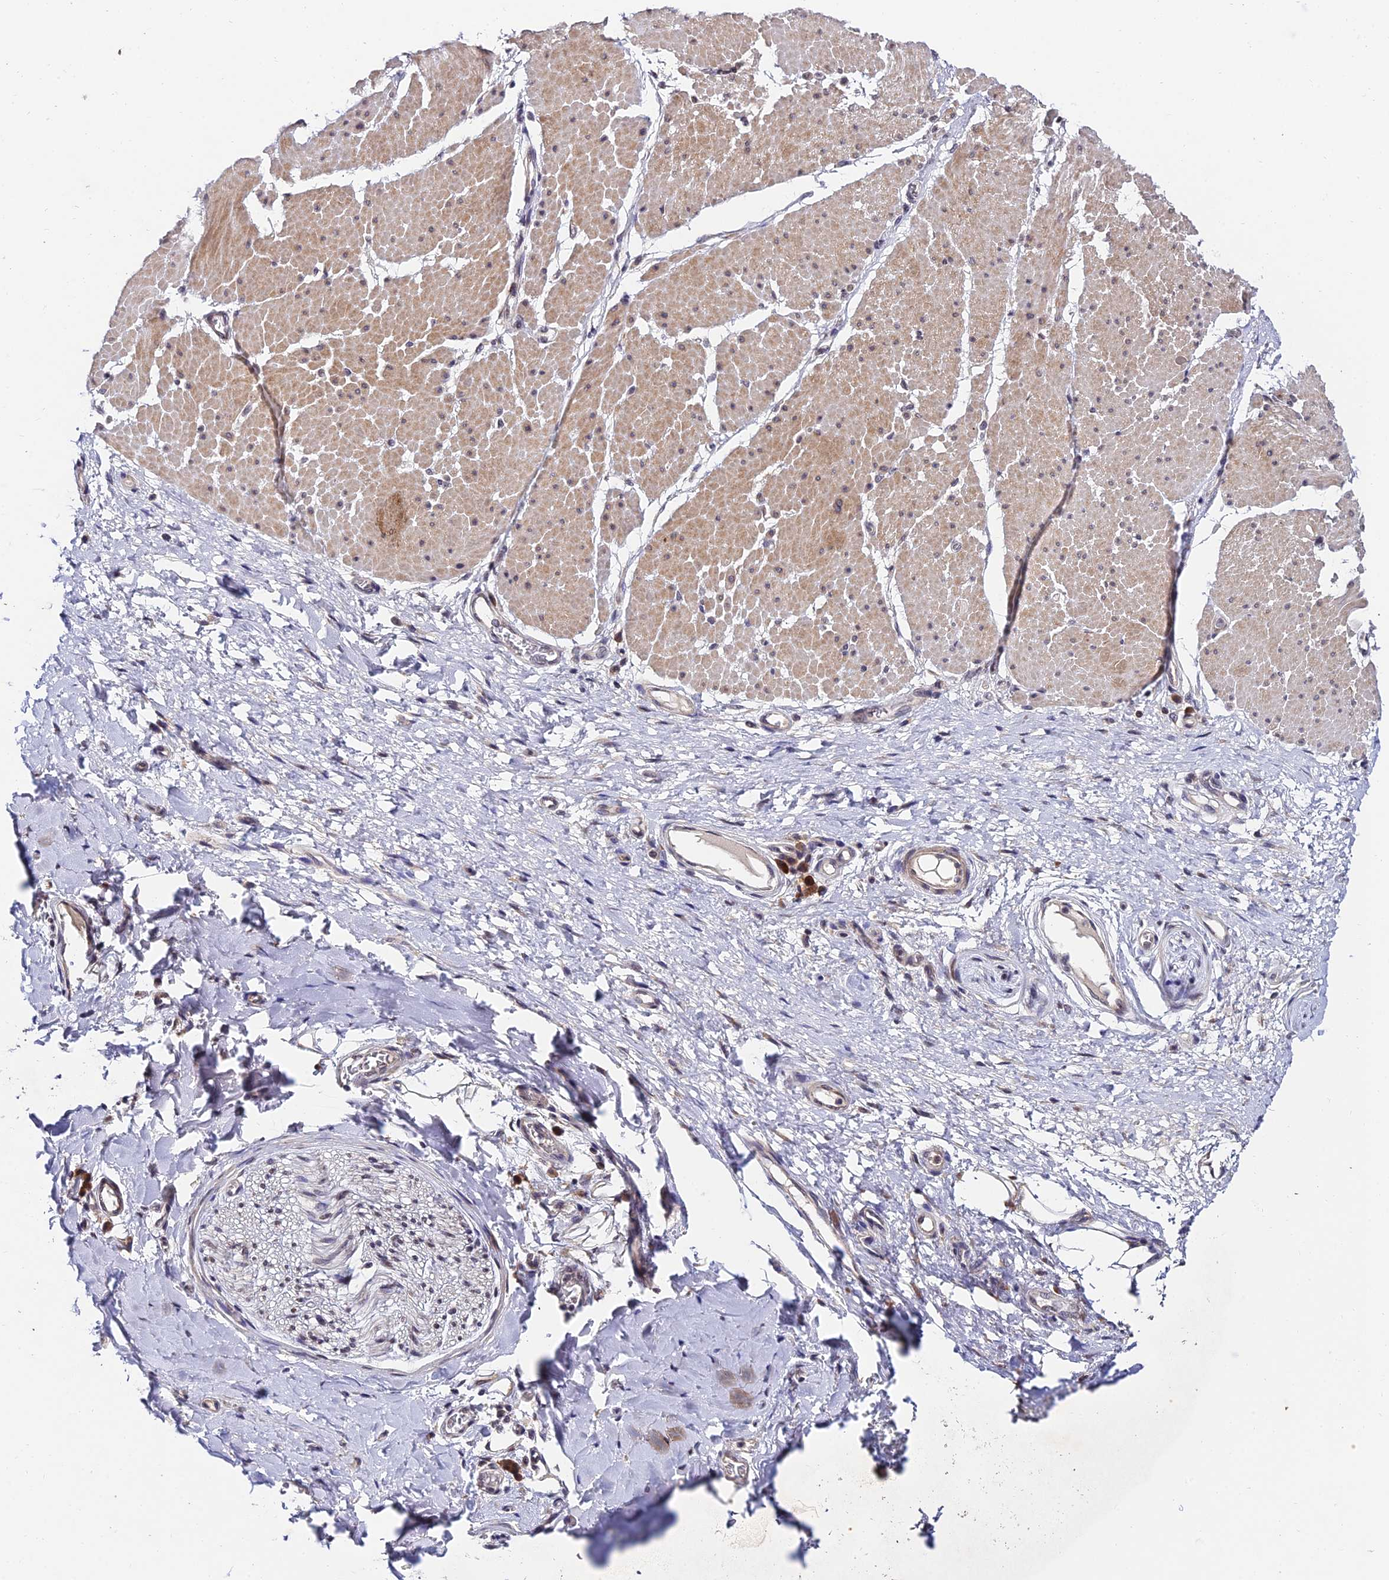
{"staining": {"intensity": "negative", "quantity": "none", "location": "none"}, "tissue": "adipose tissue", "cell_type": "Adipocytes", "image_type": "normal", "snomed": [{"axis": "morphology", "description": "Normal tissue, NOS"}, {"axis": "morphology", "description": "Adenocarcinoma, NOS"}, {"axis": "topography", "description": "Esophagus"}, {"axis": "topography", "description": "Stomach, upper"}, {"axis": "topography", "description": "Peripheral nerve tissue"}], "caption": "Histopathology image shows no protein positivity in adipocytes of benign adipose tissue.", "gene": "CDNF", "patient": {"sex": "male", "age": 62}}